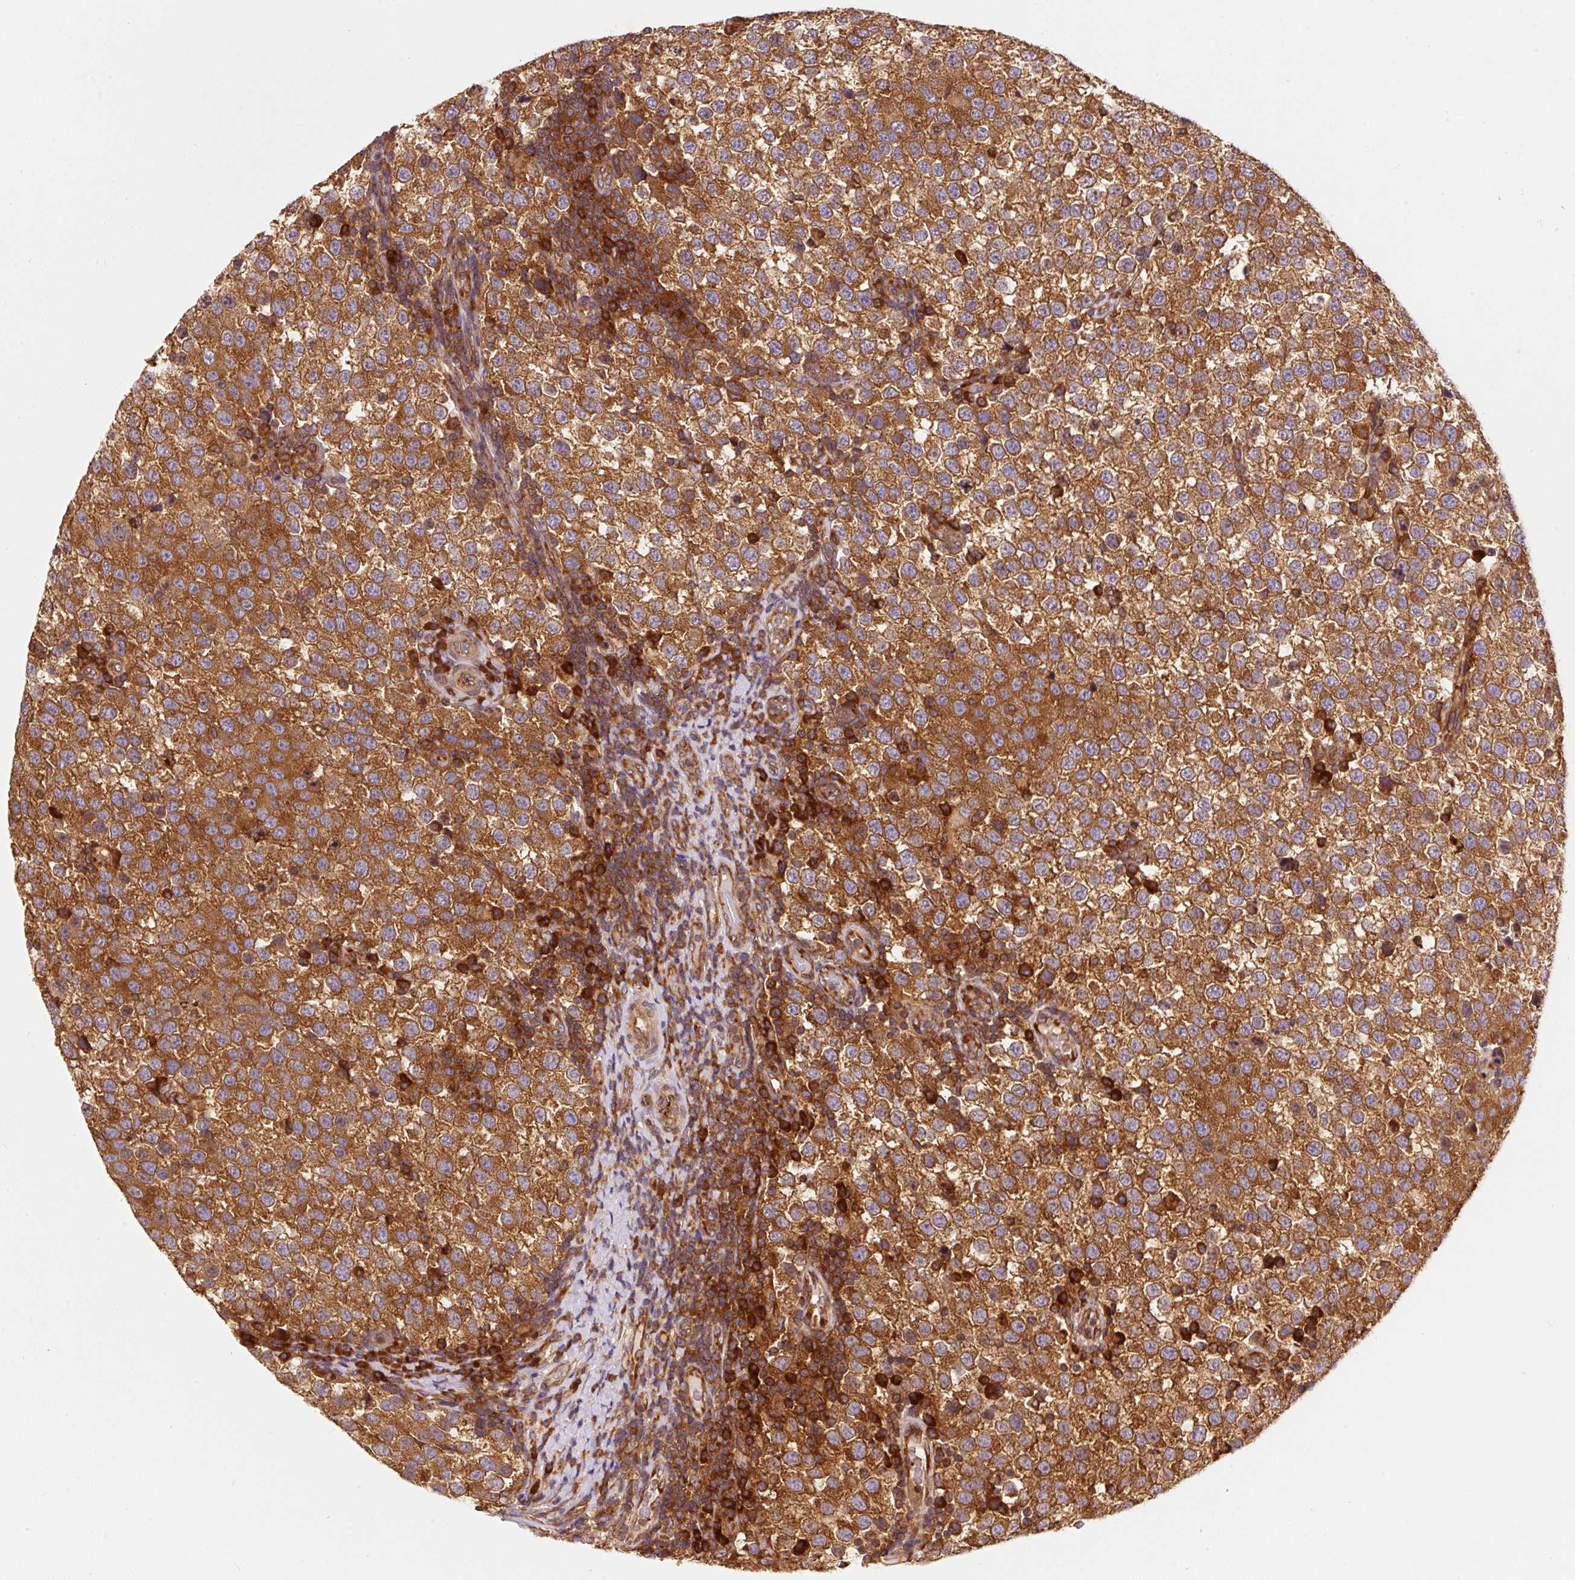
{"staining": {"intensity": "strong", "quantity": ">75%", "location": "cytoplasmic/membranous"}, "tissue": "testis cancer", "cell_type": "Tumor cells", "image_type": "cancer", "snomed": [{"axis": "morphology", "description": "Seminoma, NOS"}, {"axis": "topography", "description": "Testis"}], "caption": "Tumor cells display high levels of strong cytoplasmic/membranous positivity in approximately >75% of cells in human seminoma (testis).", "gene": "EIF2S2", "patient": {"sex": "male", "age": 34}}